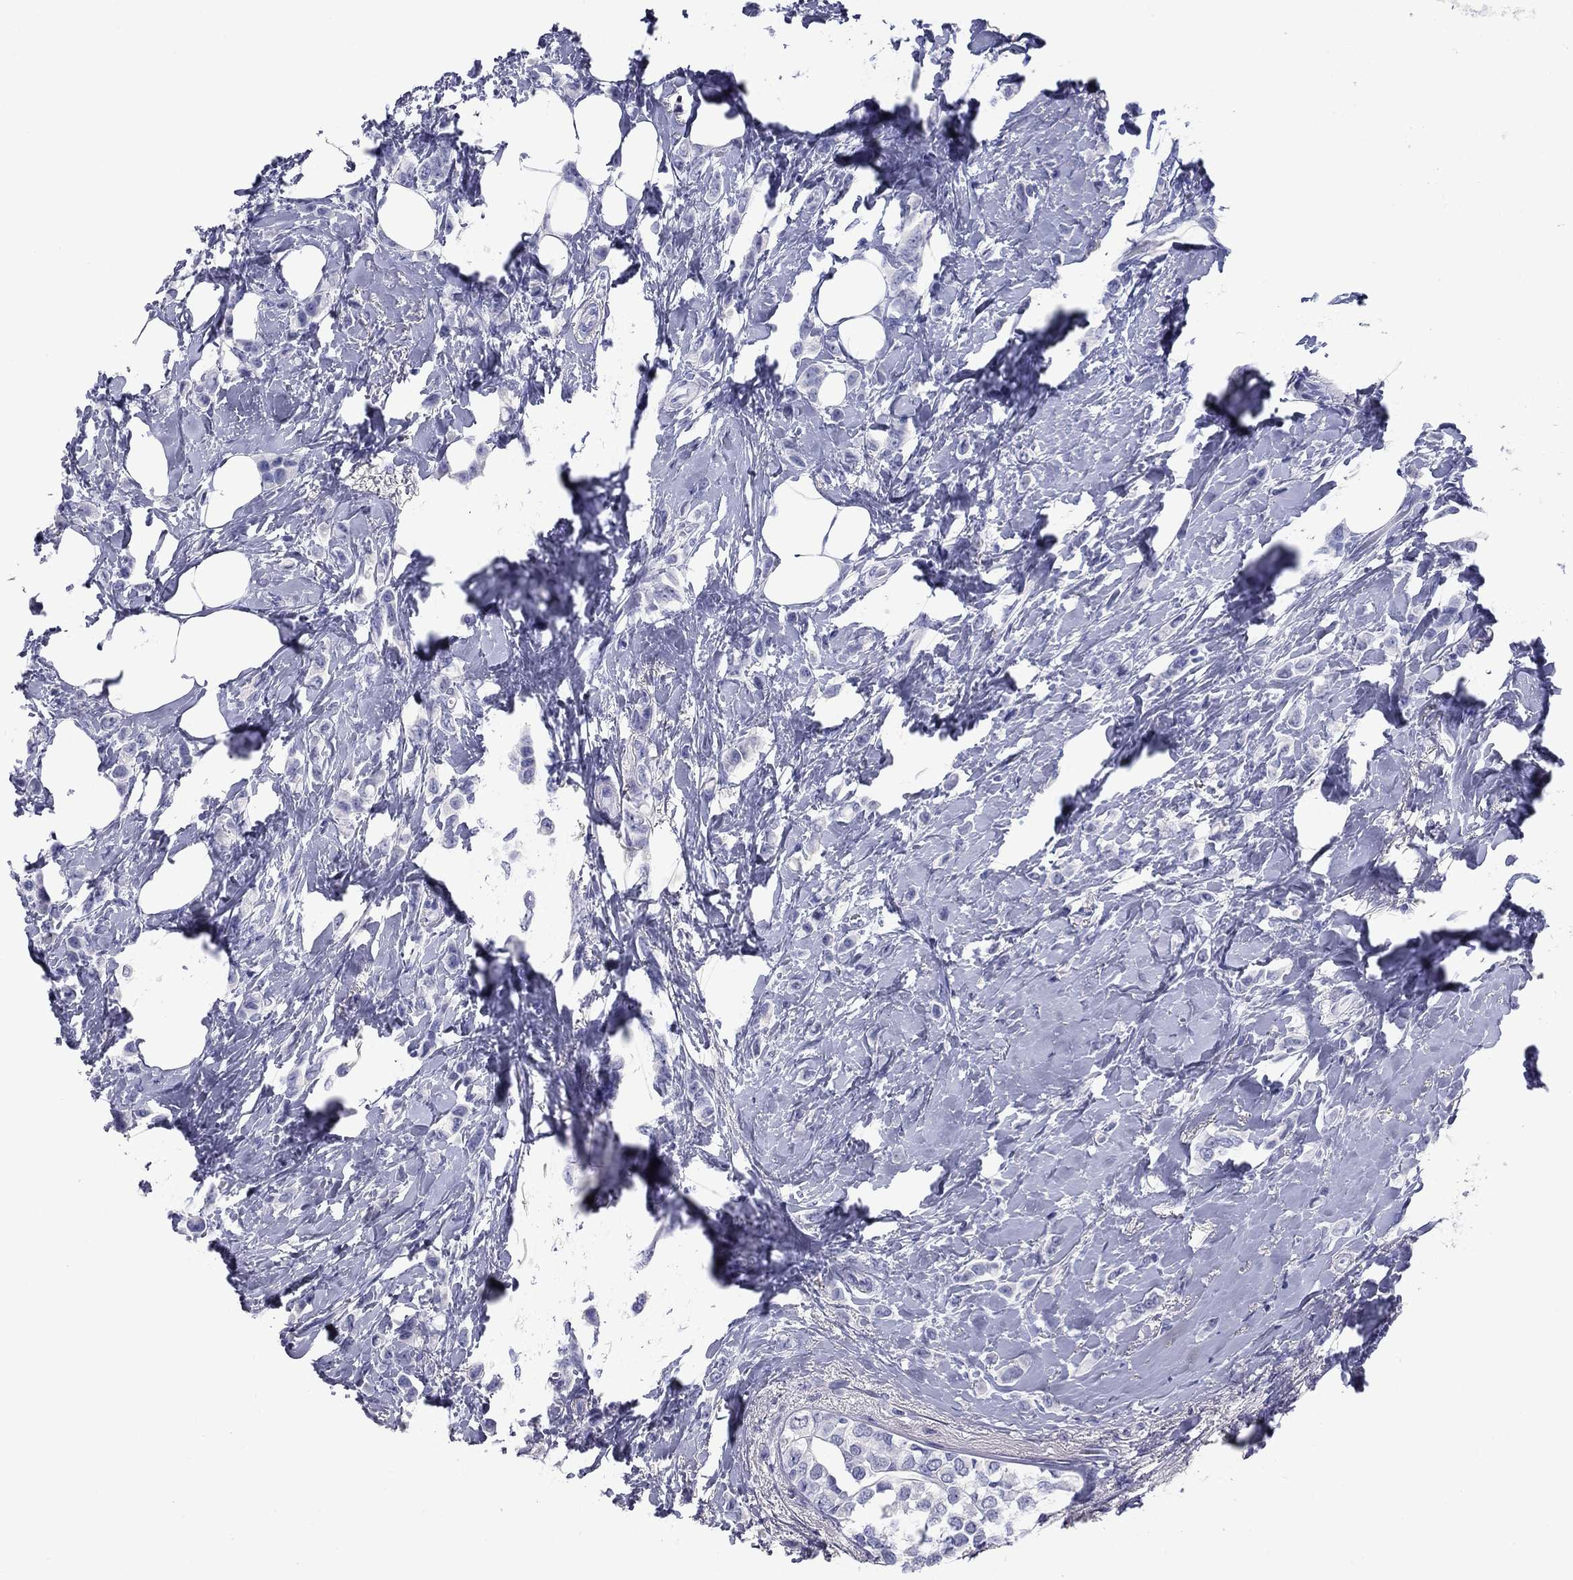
{"staining": {"intensity": "negative", "quantity": "none", "location": "none"}, "tissue": "breast cancer", "cell_type": "Tumor cells", "image_type": "cancer", "snomed": [{"axis": "morphology", "description": "Lobular carcinoma"}, {"axis": "topography", "description": "Breast"}], "caption": "An image of breast cancer (lobular carcinoma) stained for a protein shows no brown staining in tumor cells.", "gene": "NPPA", "patient": {"sex": "female", "age": 66}}